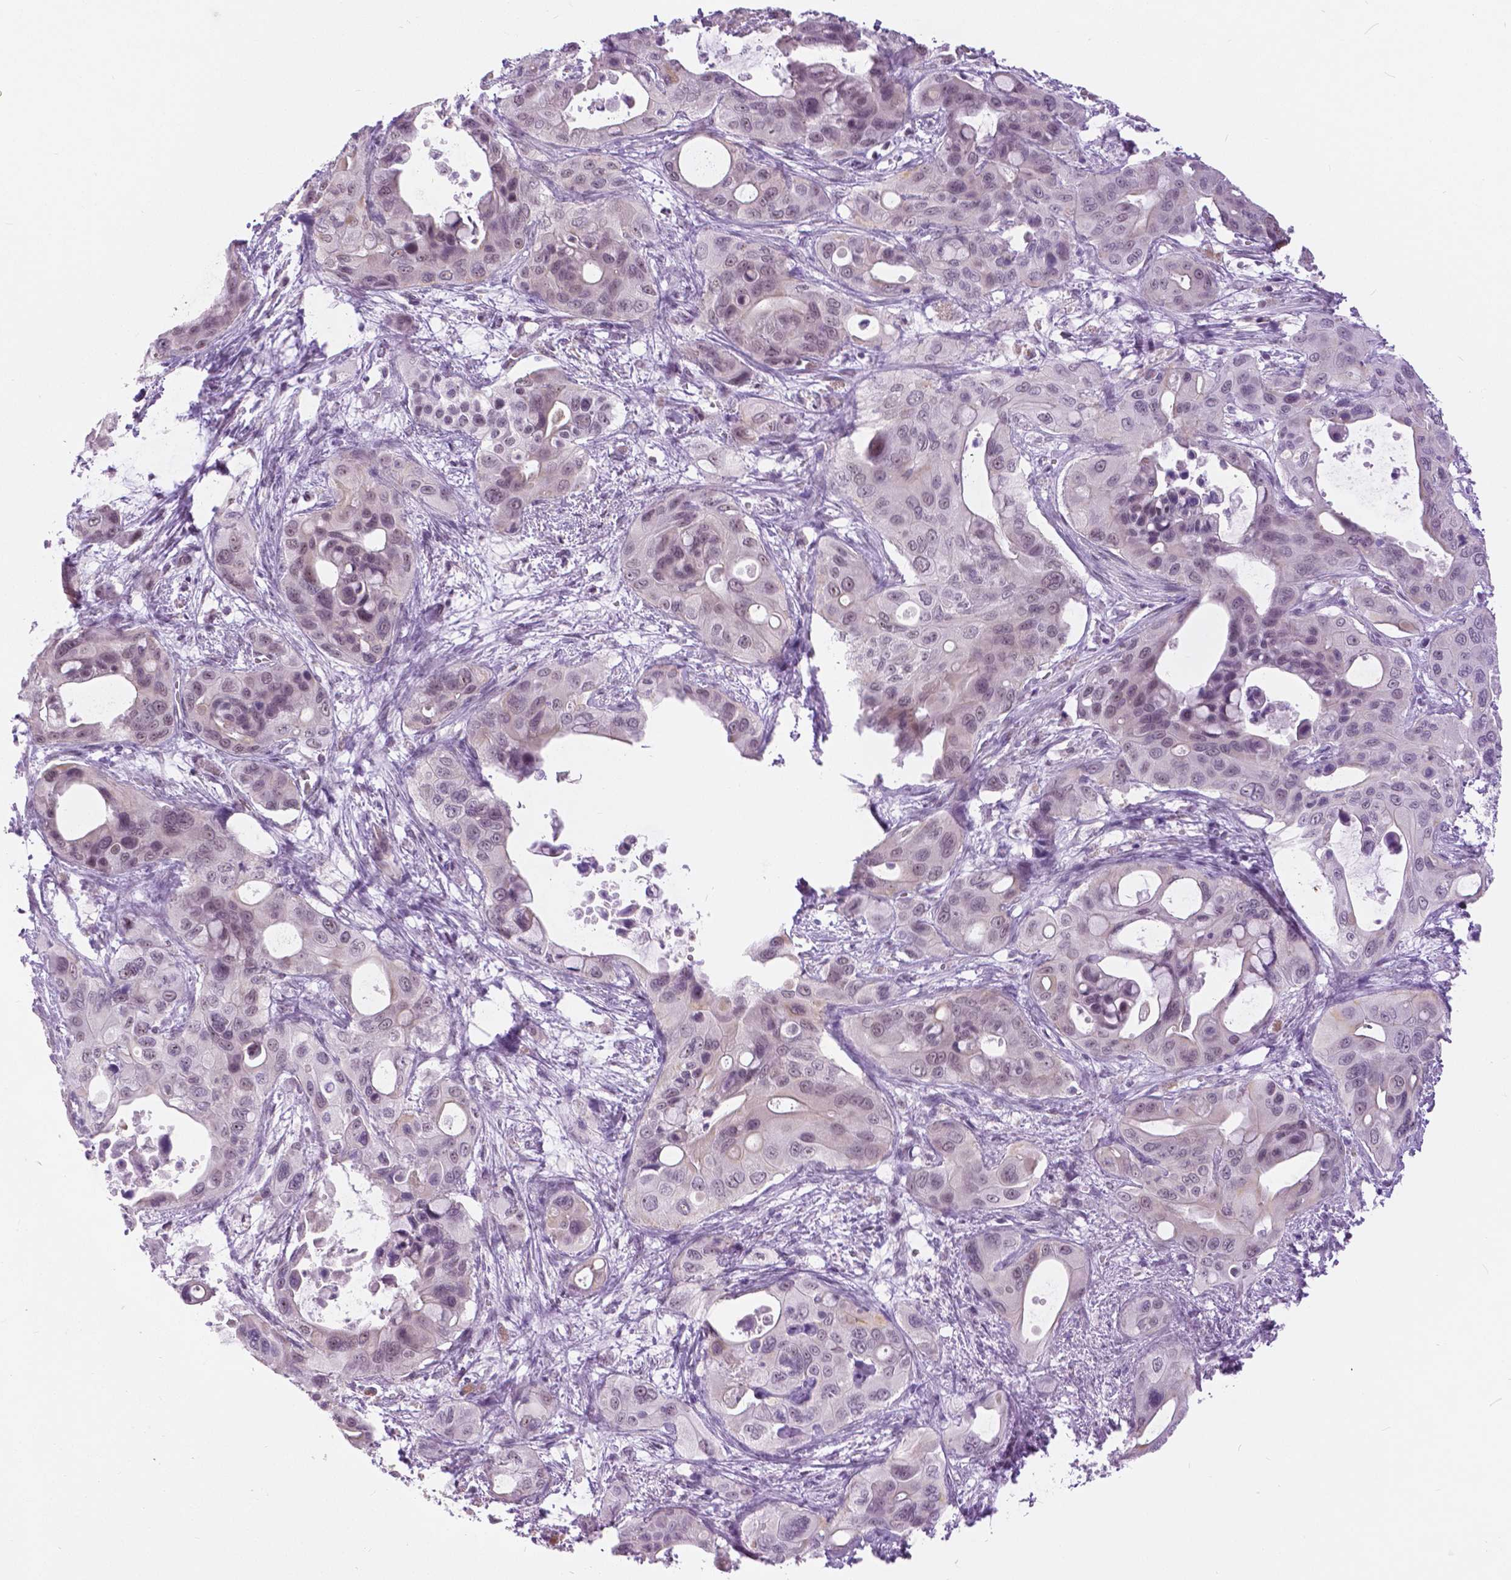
{"staining": {"intensity": "weak", "quantity": "<25%", "location": "nuclear"}, "tissue": "pancreatic cancer", "cell_type": "Tumor cells", "image_type": "cancer", "snomed": [{"axis": "morphology", "description": "Adenocarcinoma, NOS"}, {"axis": "topography", "description": "Pancreas"}], "caption": "A histopathology image of adenocarcinoma (pancreatic) stained for a protein reveals no brown staining in tumor cells.", "gene": "MYOM1", "patient": {"sex": "male", "age": 71}}